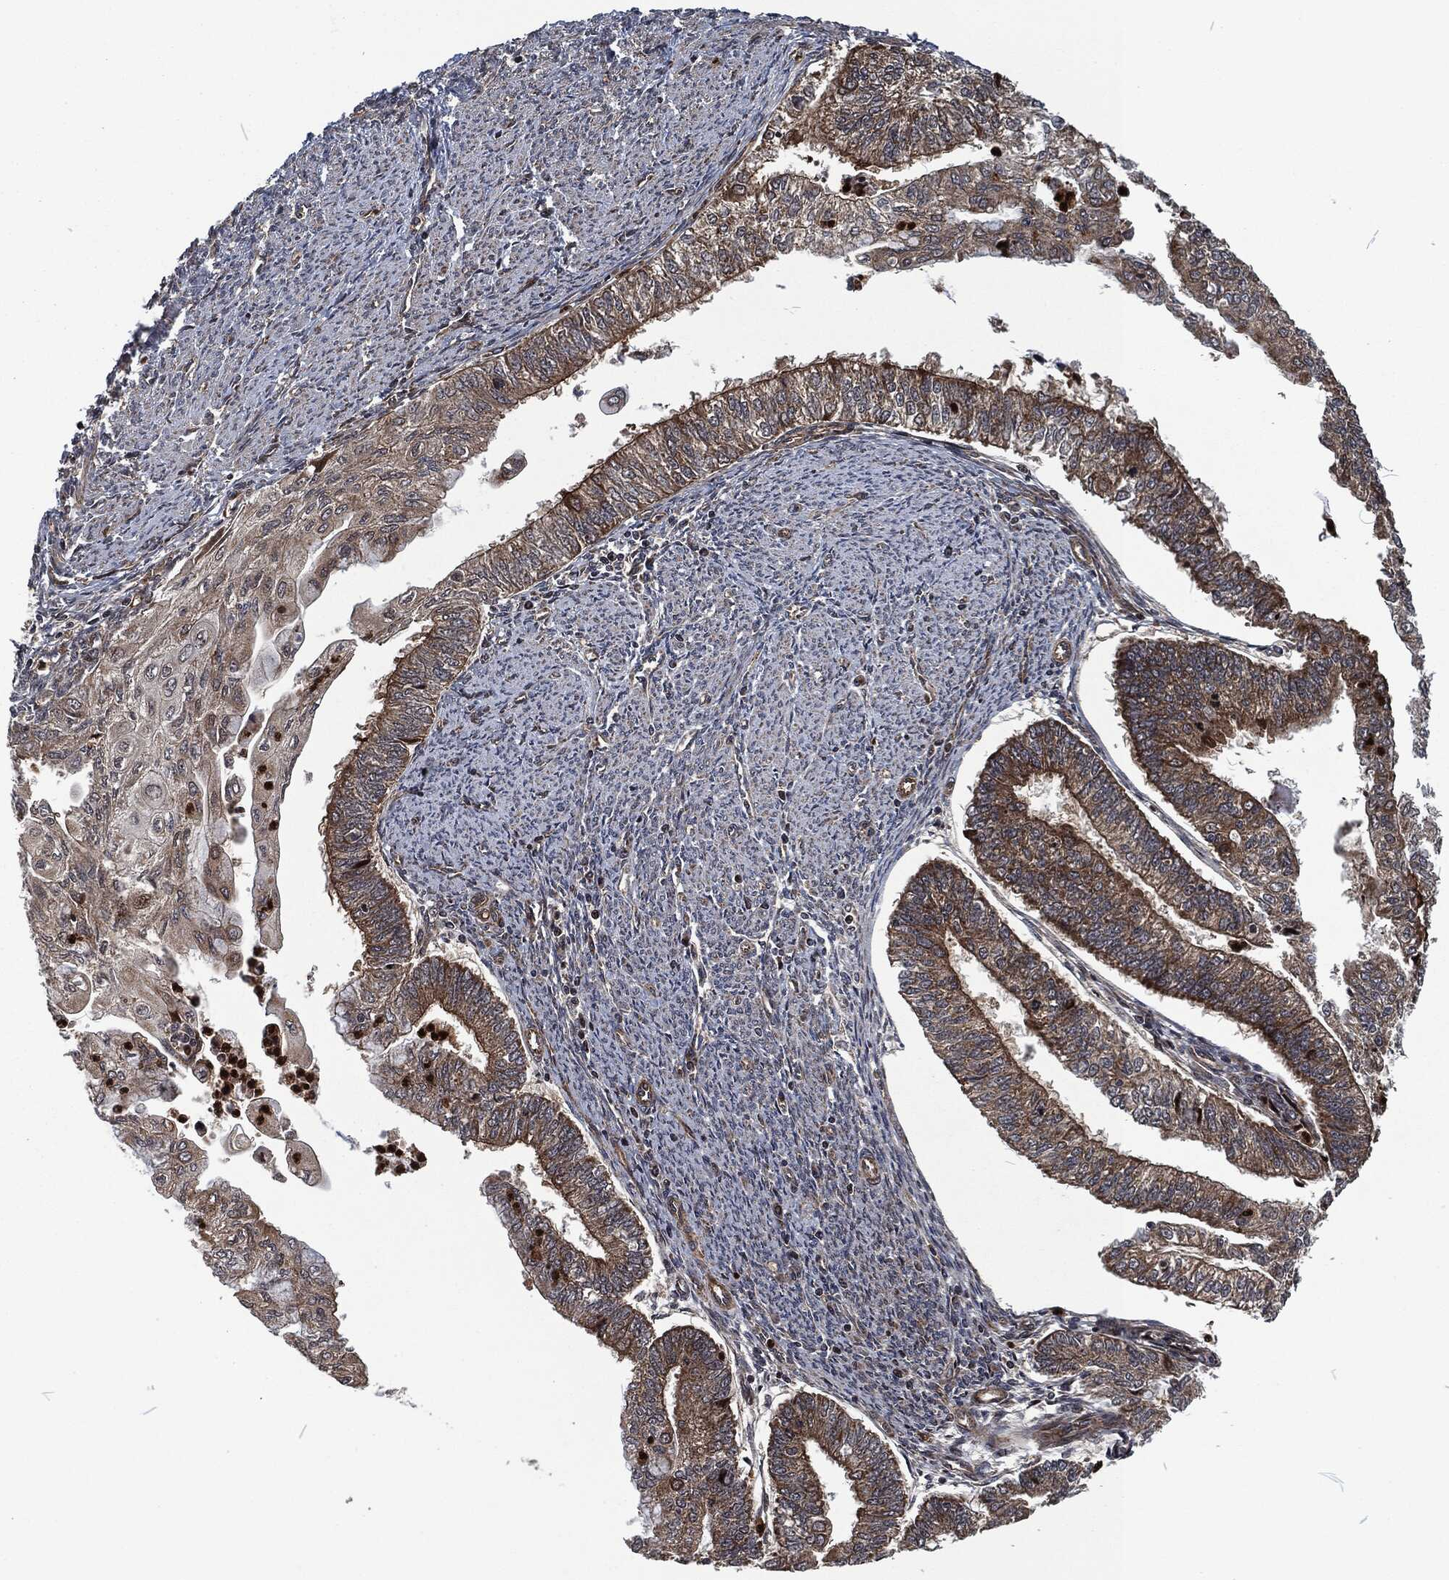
{"staining": {"intensity": "weak", "quantity": "25%-75%", "location": "cytoplasmic/membranous"}, "tissue": "endometrial cancer", "cell_type": "Tumor cells", "image_type": "cancer", "snomed": [{"axis": "morphology", "description": "Adenocarcinoma, NOS"}, {"axis": "topography", "description": "Endometrium"}], "caption": "Endometrial cancer was stained to show a protein in brown. There is low levels of weak cytoplasmic/membranous expression in about 25%-75% of tumor cells.", "gene": "CMPK2", "patient": {"sex": "female", "age": 59}}